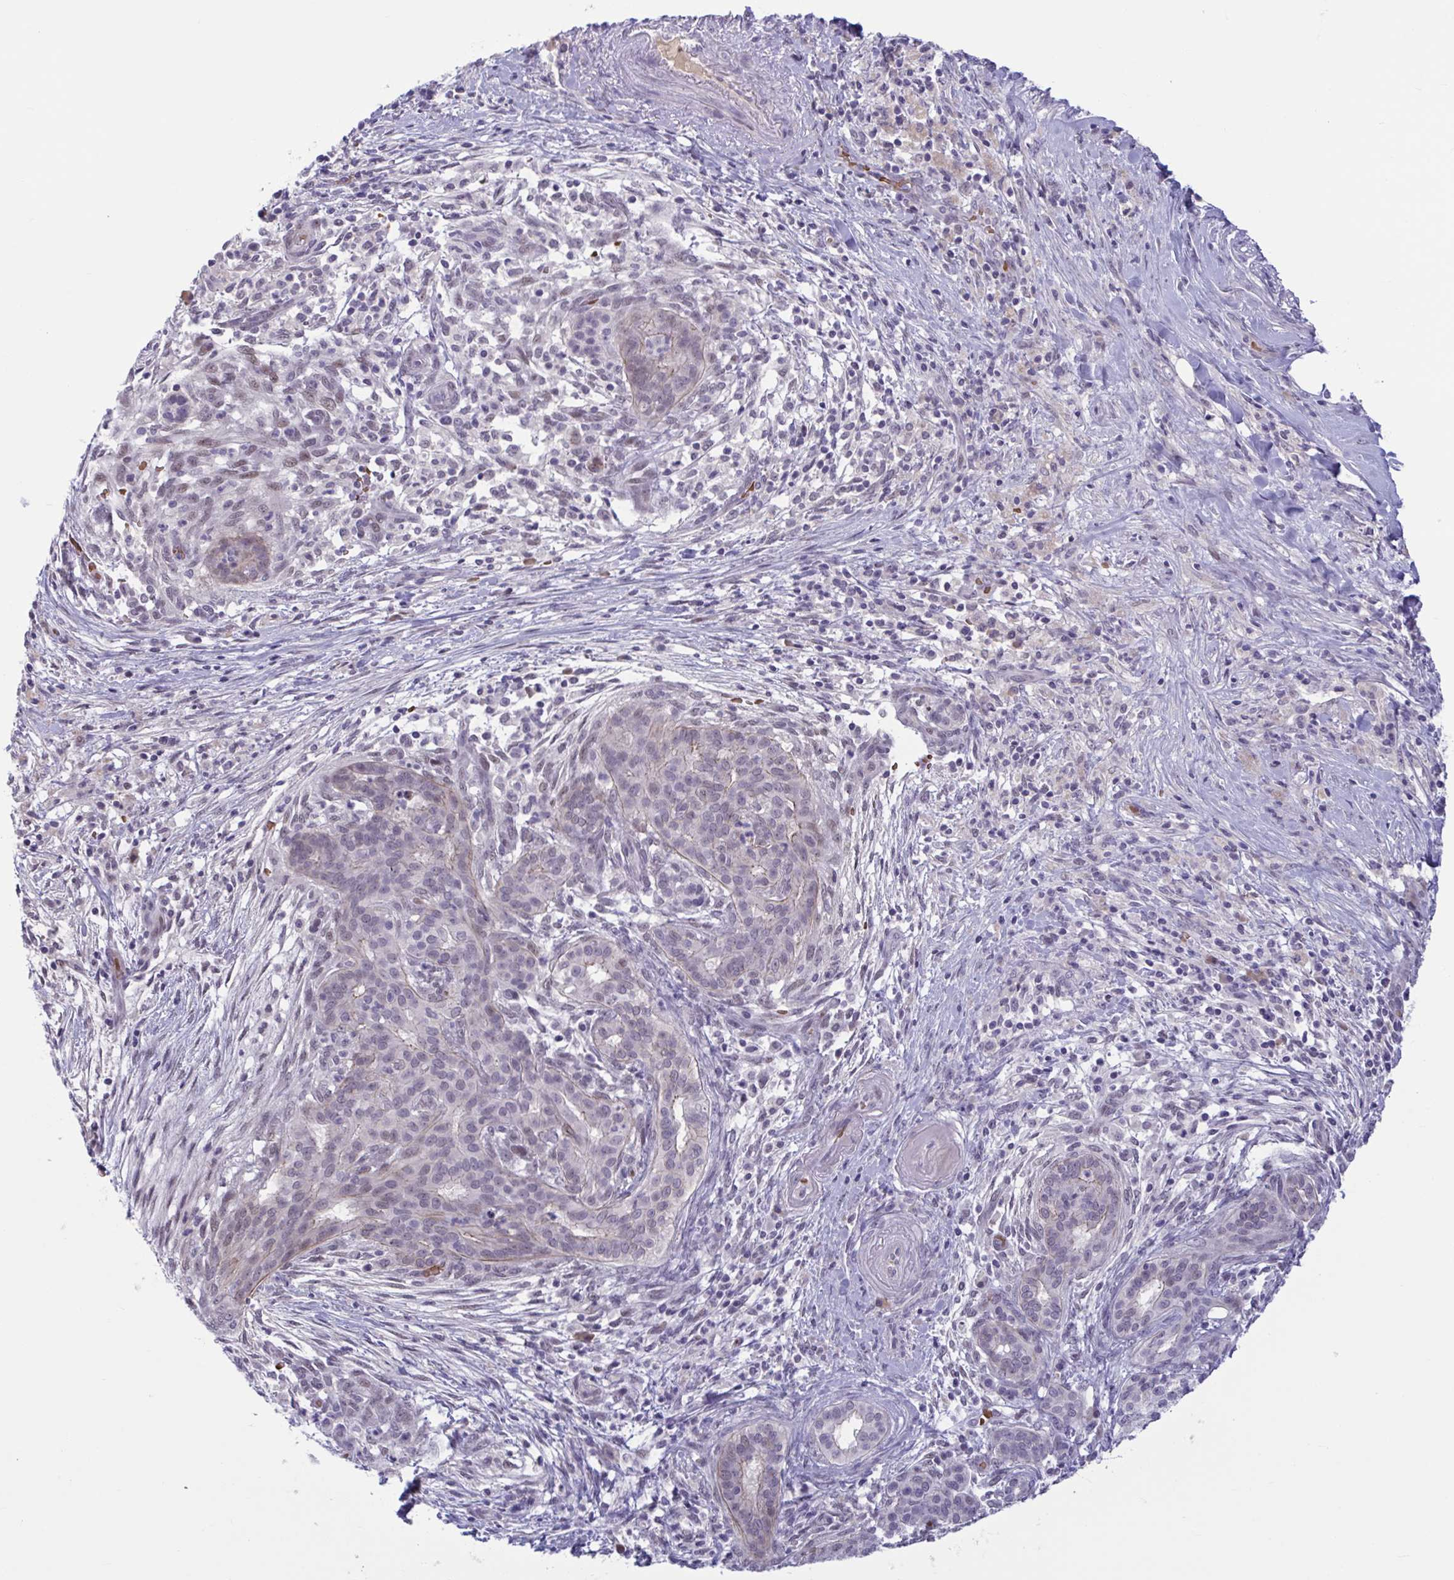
{"staining": {"intensity": "negative", "quantity": "none", "location": "none"}, "tissue": "pancreatic cancer", "cell_type": "Tumor cells", "image_type": "cancer", "snomed": [{"axis": "morphology", "description": "Adenocarcinoma, NOS"}, {"axis": "topography", "description": "Pancreas"}], "caption": "Immunohistochemistry (IHC) histopathology image of neoplastic tissue: pancreatic adenocarcinoma stained with DAB reveals no significant protein expression in tumor cells.", "gene": "CNGB3", "patient": {"sex": "male", "age": 44}}